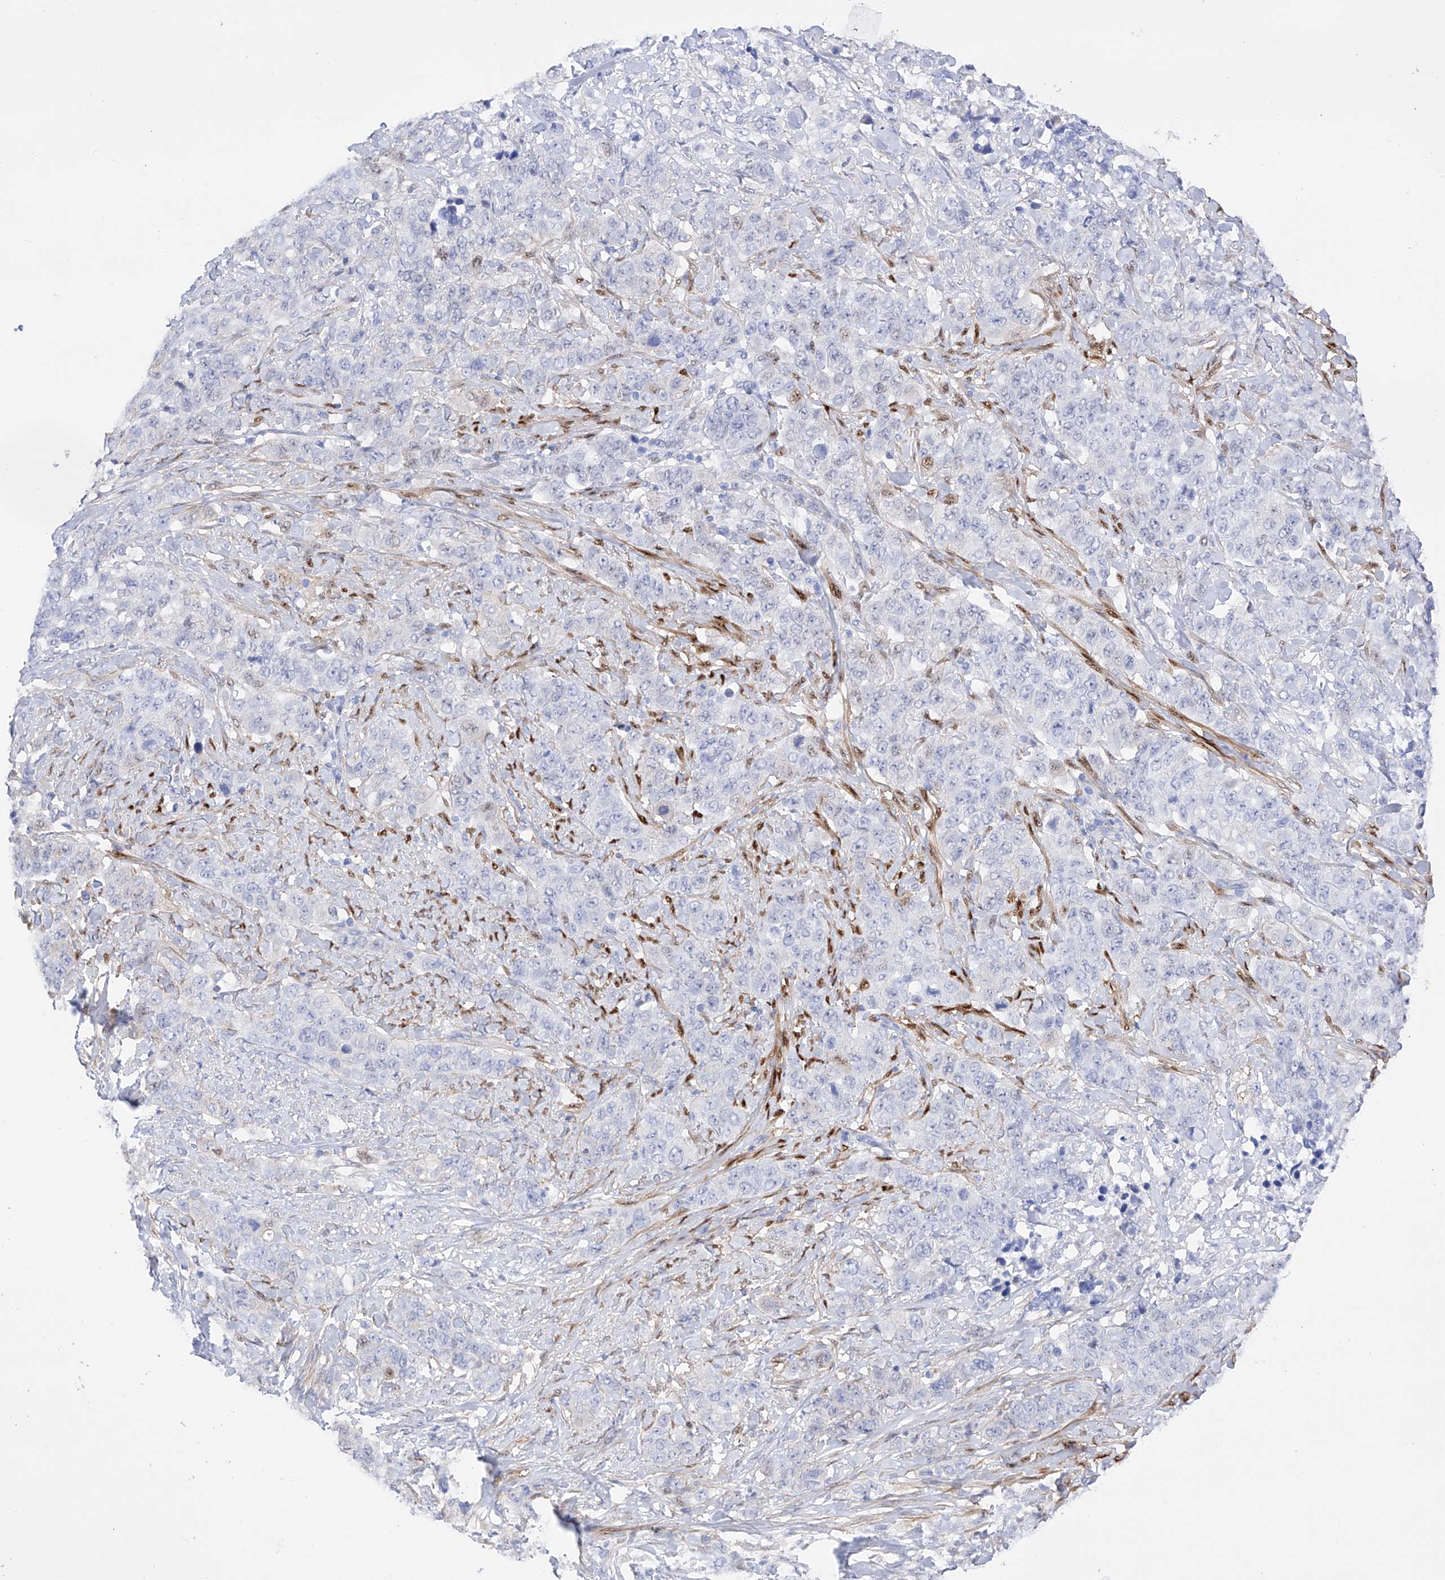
{"staining": {"intensity": "negative", "quantity": "none", "location": "none"}, "tissue": "stomach cancer", "cell_type": "Tumor cells", "image_type": "cancer", "snomed": [{"axis": "morphology", "description": "Adenocarcinoma, NOS"}, {"axis": "topography", "description": "Stomach"}], "caption": "Adenocarcinoma (stomach) stained for a protein using immunohistochemistry (IHC) reveals no positivity tumor cells.", "gene": "TRPC7", "patient": {"sex": "male", "age": 48}}